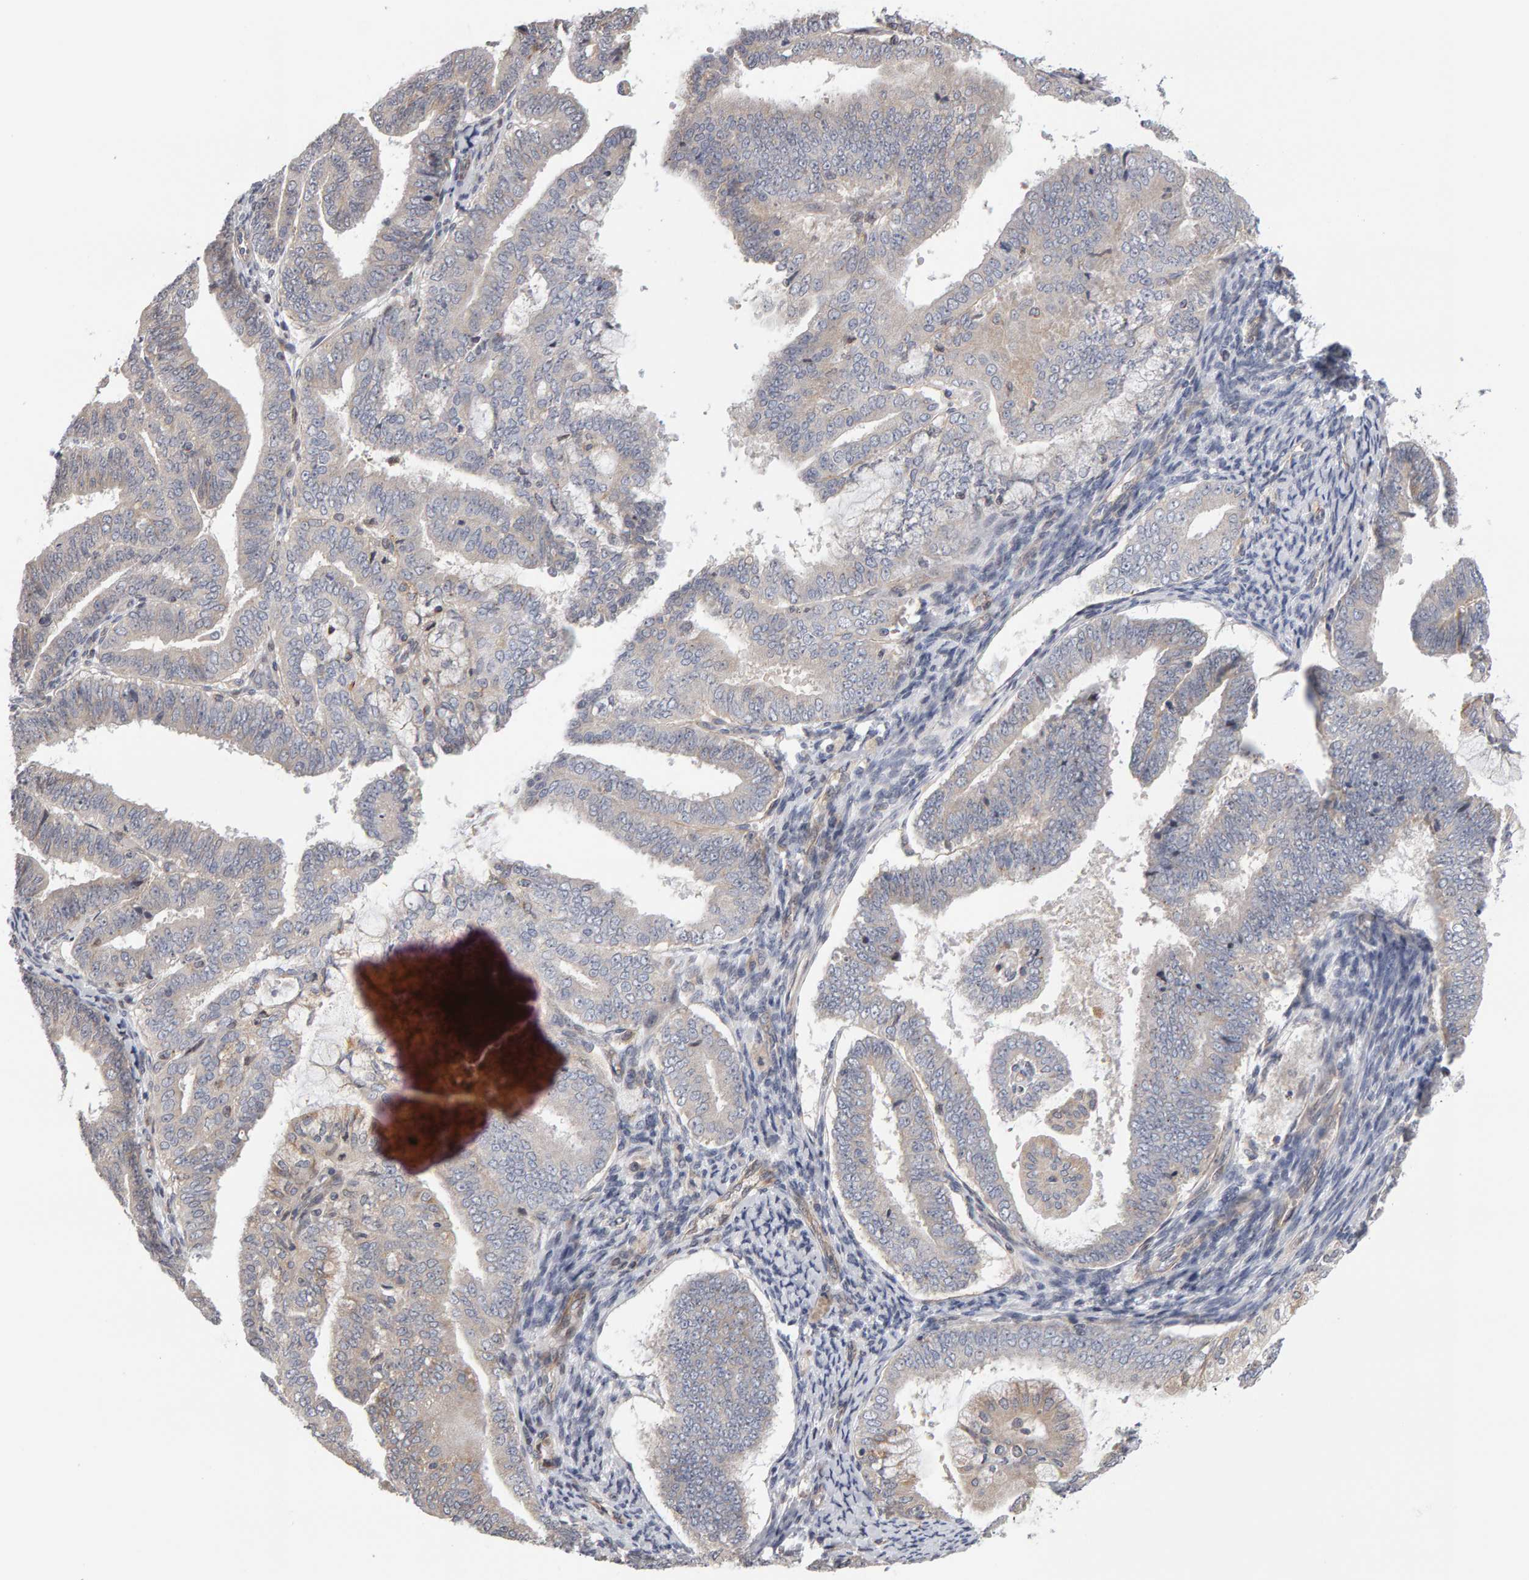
{"staining": {"intensity": "negative", "quantity": "none", "location": "none"}, "tissue": "endometrial cancer", "cell_type": "Tumor cells", "image_type": "cancer", "snomed": [{"axis": "morphology", "description": "Adenocarcinoma, NOS"}, {"axis": "topography", "description": "Endometrium"}], "caption": "DAB immunohistochemical staining of human endometrial cancer (adenocarcinoma) displays no significant expression in tumor cells.", "gene": "MSRA", "patient": {"sex": "female", "age": 63}}